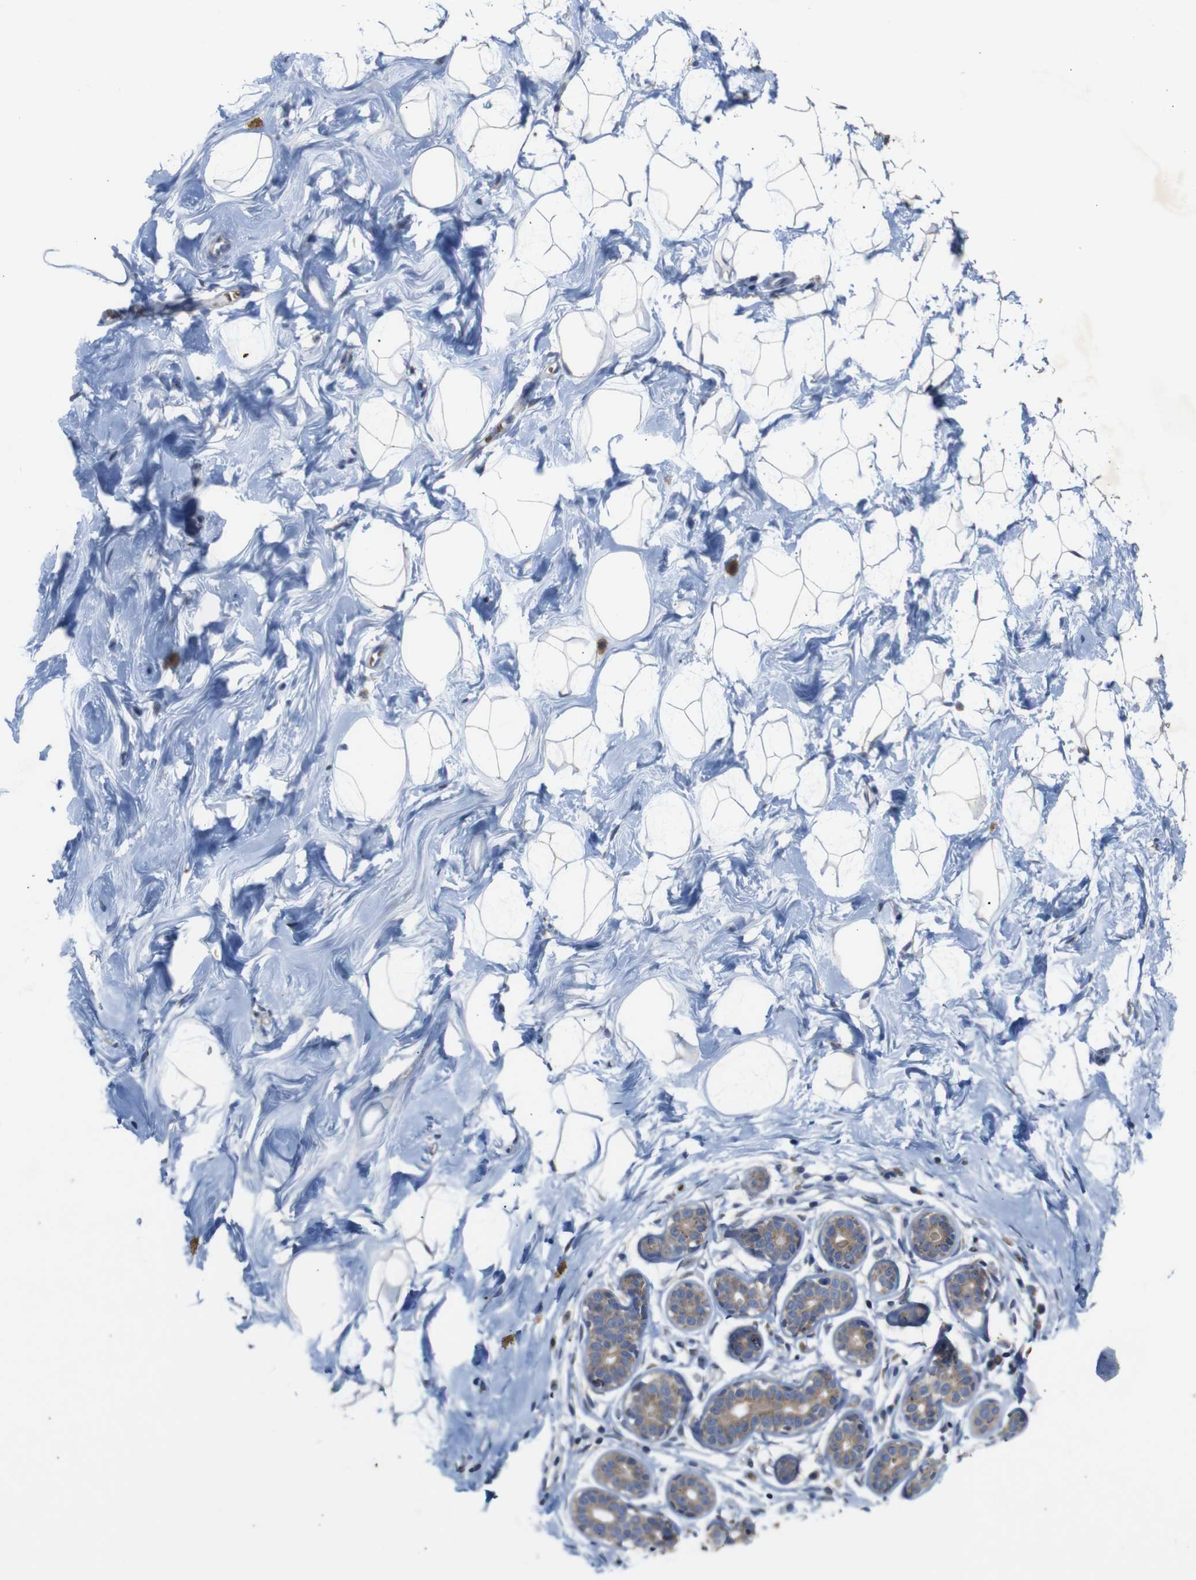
{"staining": {"intensity": "weak", "quantity": "25%-75%", "location": "cytoplasmic/membranous"}, "tissue": "breast", "cell_type": "Adipocytes", "image_type": "normal", "snomed": [{"axis": "morphology", "description": "Normal tissue, NOS"}, {"axis": "topography", "description": "Breast"}], "caption": "DAB immunohistochemical staining of benign breast shows weak cytoplasmic/membranous protein expression in about 25%-75% of adipocytes.", "gene": "CHST10", "patient": {"sex": "female", "age": 23}}